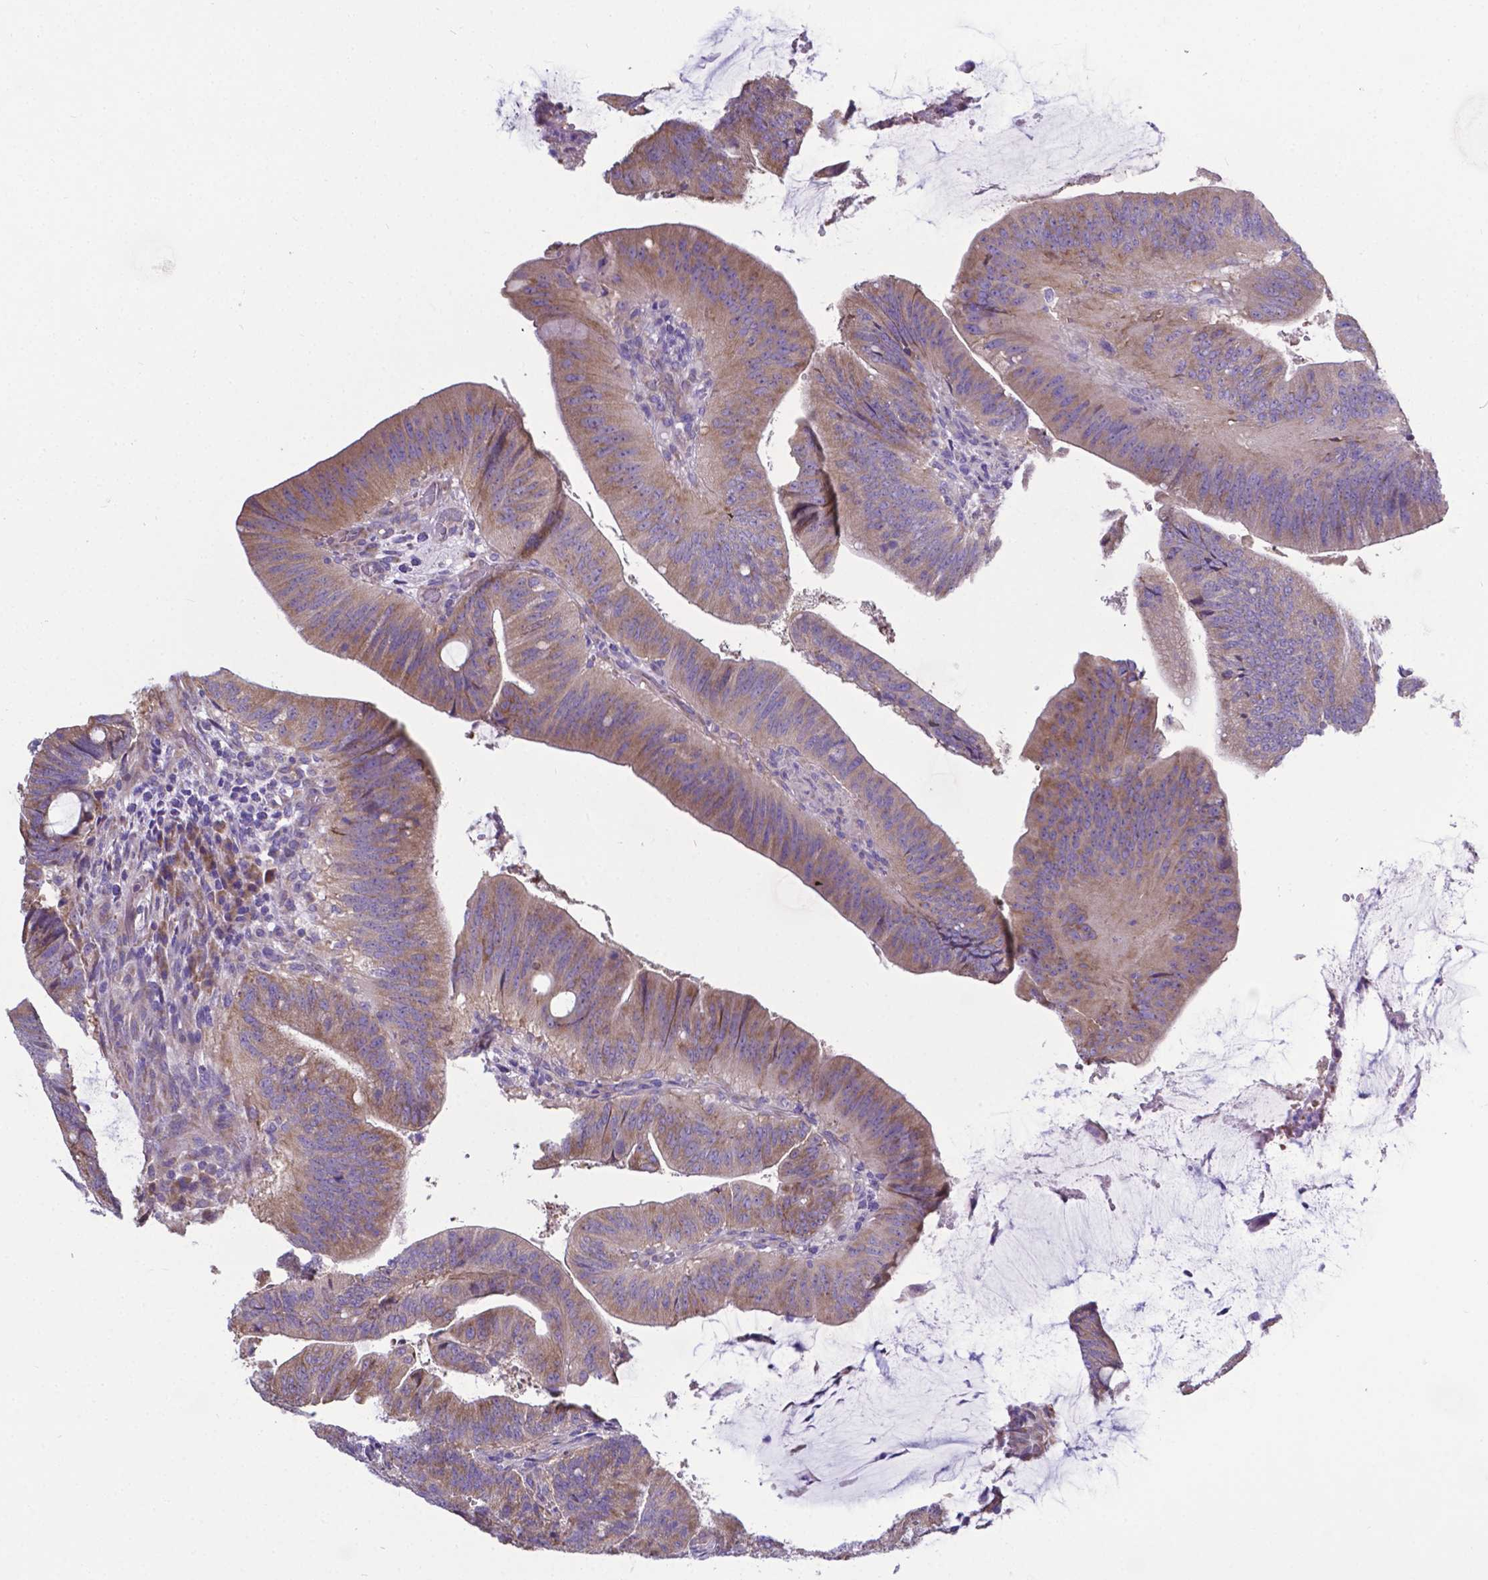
{"staining": {"intensity": "moderate", "quantity": ">75%", "location": "cytoplasmic/membranous"}, "tissue": "colorectal cancer", "cell_type": "Tumor cells", "image_type": "cancer", "snomed": [{"axis": "morphology", "description": "Adenocarcinoma, NOS"}, {"axis": "topography", "description": "Colon"}], "caption": "Tumor cells show moderate cytoplasmic/membranous expression in approximately >75% of cells in colorectal cancer.", "gene": "RPL6", "patient": {"sex": "female", "age": 43}}